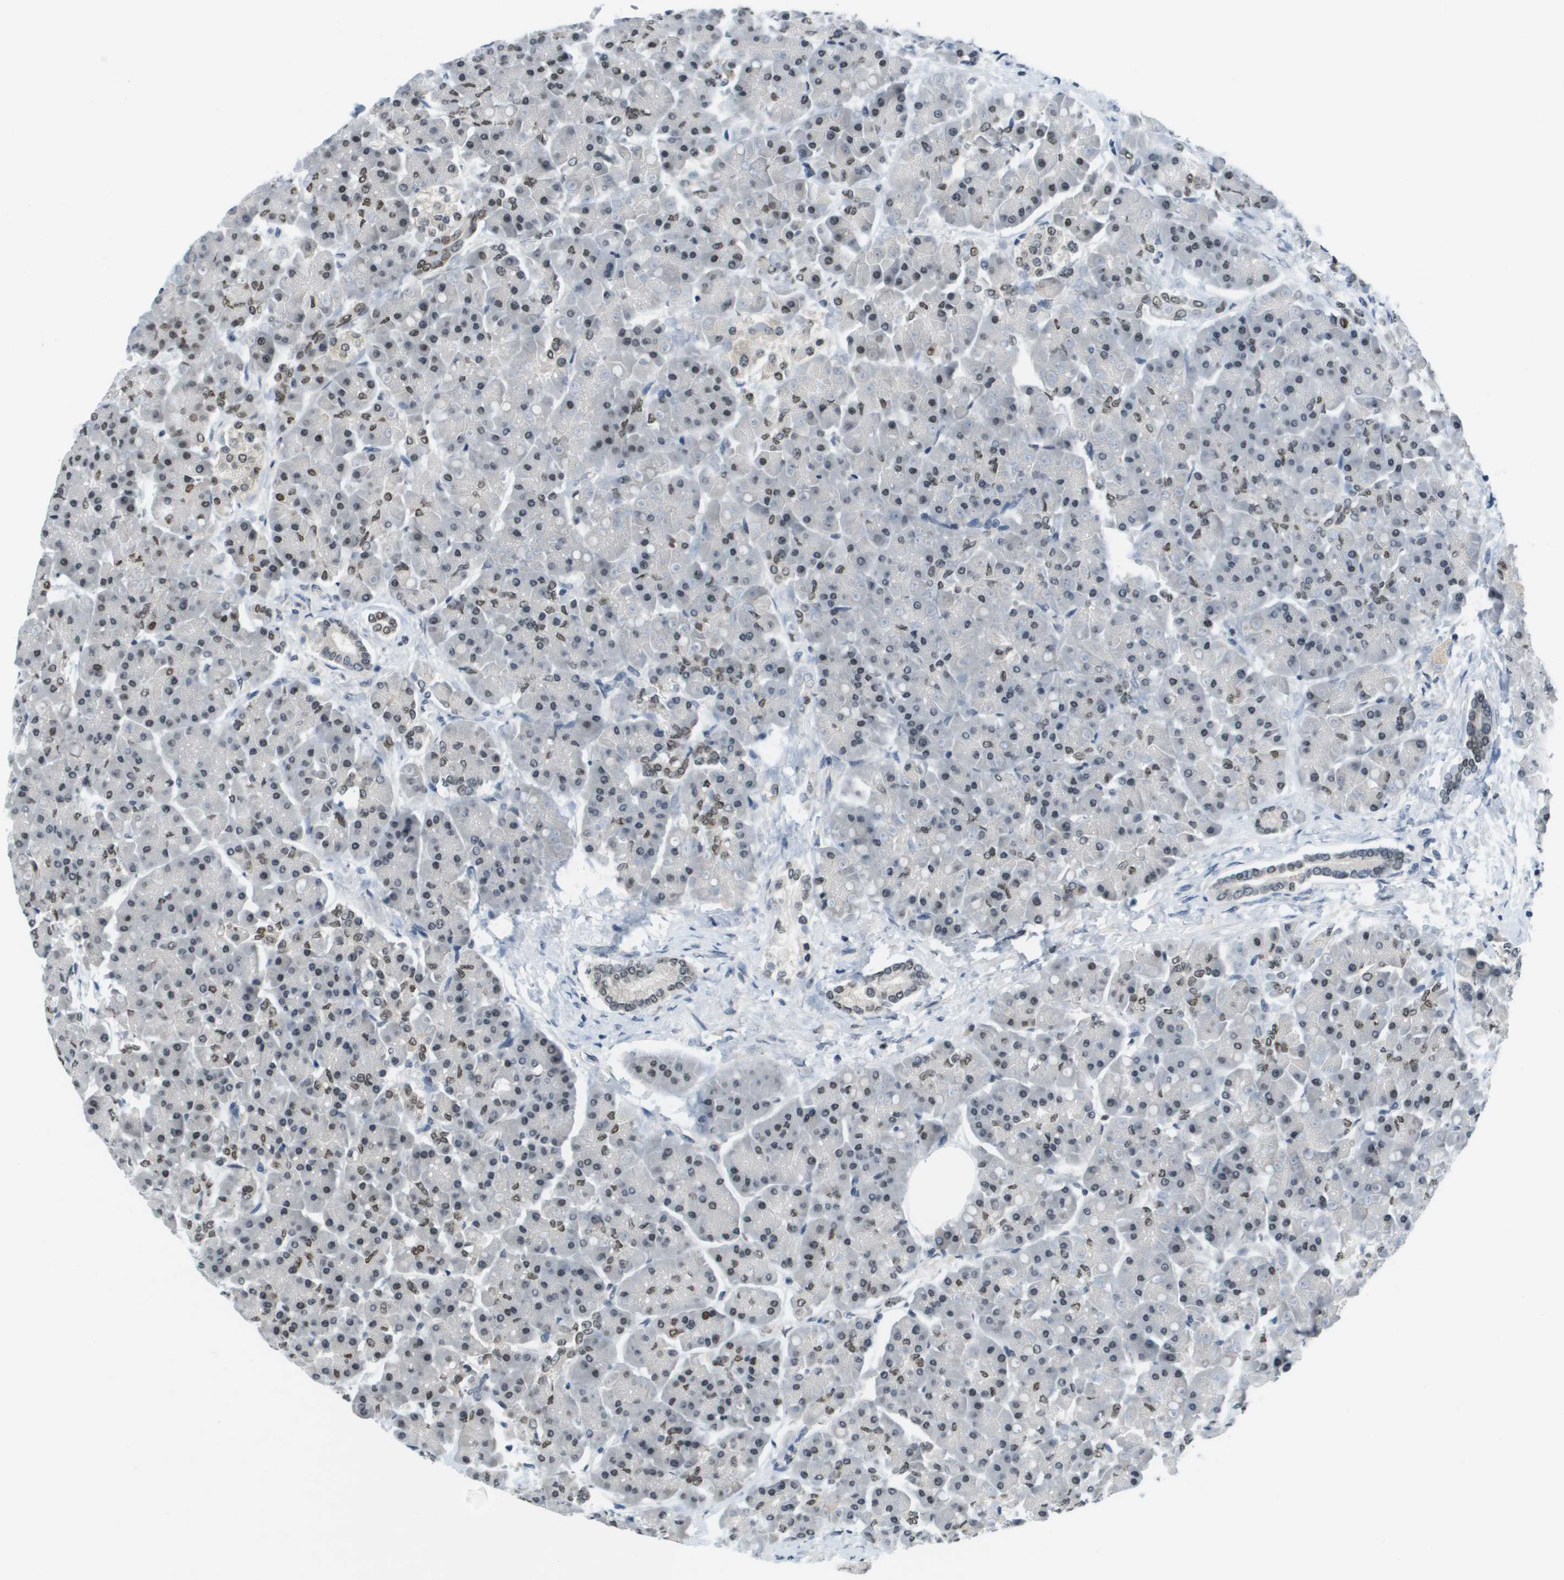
{"staining": {"intensity": "moderate", "quantity": "25%-75%", "location": "nuclear"}, "tissue": "pancreas", "cell_type": "Exocrine glandular cells", "image_type": "normal", "snomed": [{"axis": "morphology", "description": "Normal tissue, NOS"}, {"axis": "topography", "description": "Pancreas"}], "caption": "Exocrine glandular cells exhibit medium levels of moderate nuclear positivity in about 25%-75% of cells in benign human pancreas.", "gene": "CBX5", "patient": {"sex": "female", "age": 70}}